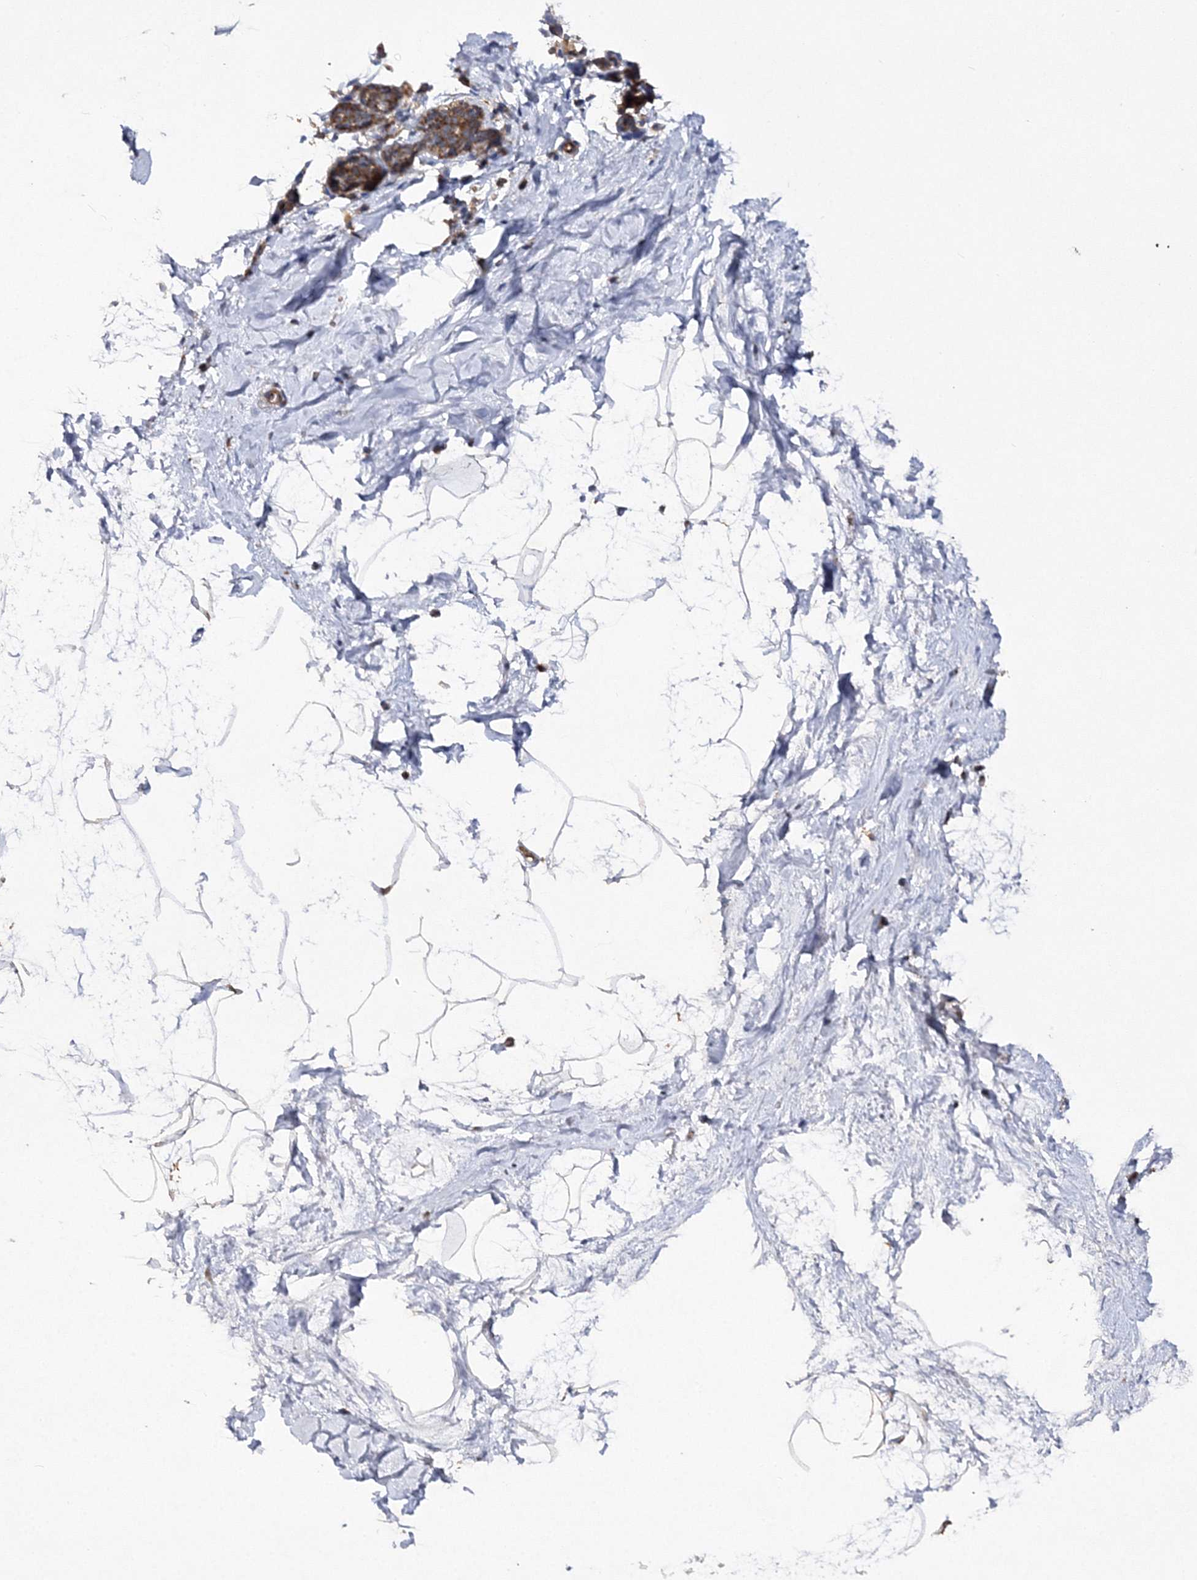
{"staining": {"intensity": "negative", "quantity": "none", "location": "none"}, "tissue": "breast", "cell_type": "Adipocytes", "image_type": "normal", "snomed": [{"axis": "morphology", "description": "Normal tissue, NOS"}, {"axis": "topography", "description": "Breast"}], "caption": "This is an IHC image of normal breast. There is no staining in adipocytes.", "gene": "DNAJC13", "patient": {"sex": "female", "age": 62}}